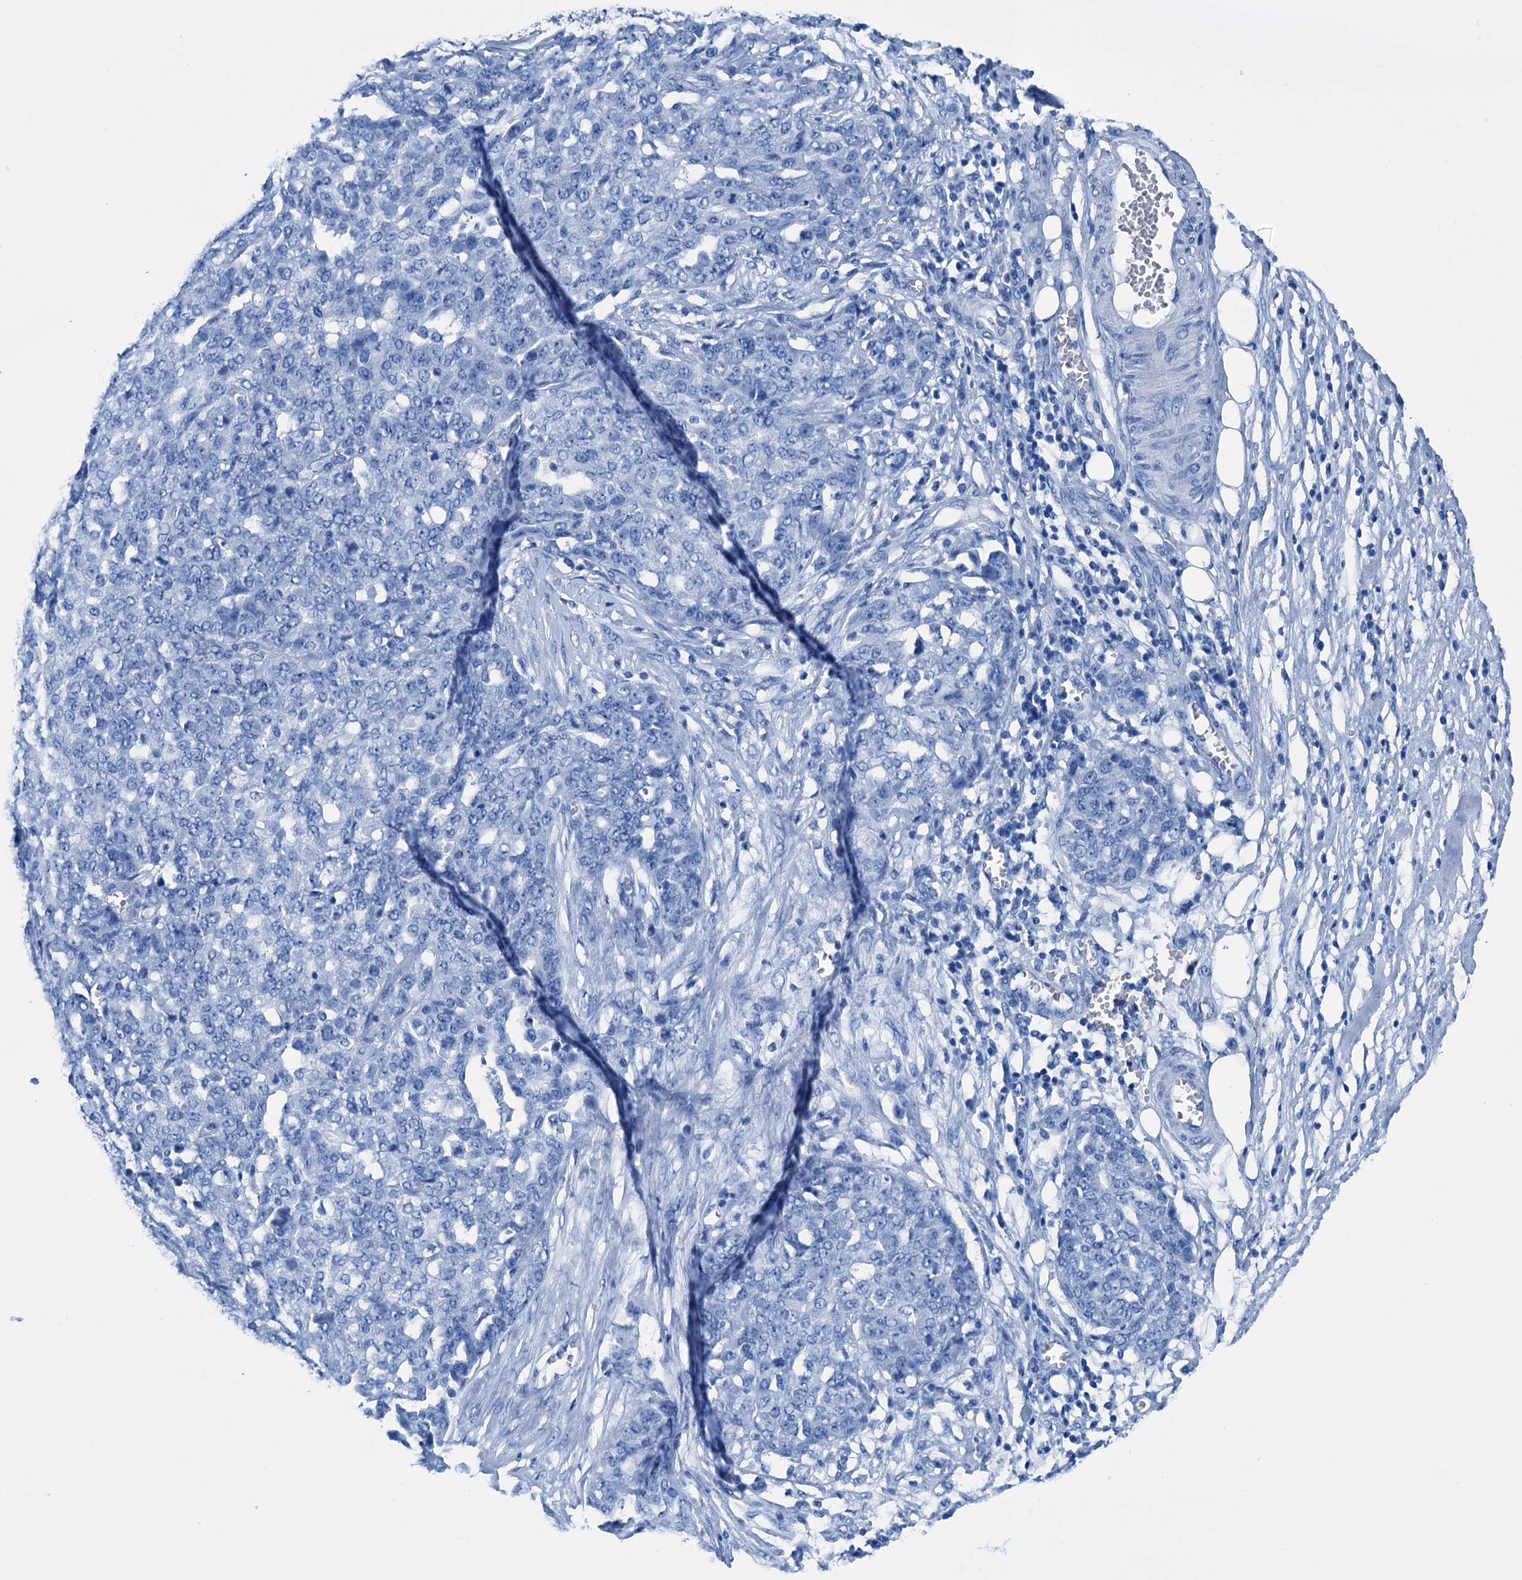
{"staining": {"intensity": "negative", "quantity": "none", "location": "none"}, "tissue": "ovarian cancer", "cell_type": "Tumor cells", "image_type": "cancer", "snomed": [{"axis": "morphology", "description": "Cystadenocarcinoma, serous, NOS"}, {"axis": "topography", "description": "Soft tissue"}, {"axis": "topography", "description": "Ovary"}], "caption": "Immunohistochemical staining of human ovarian cancer (serous cystadenocarcinoma) displays no significant staining in tumor cells.", "gene": "CBLN3", "patient": {"sex": "female", "age": 57}}